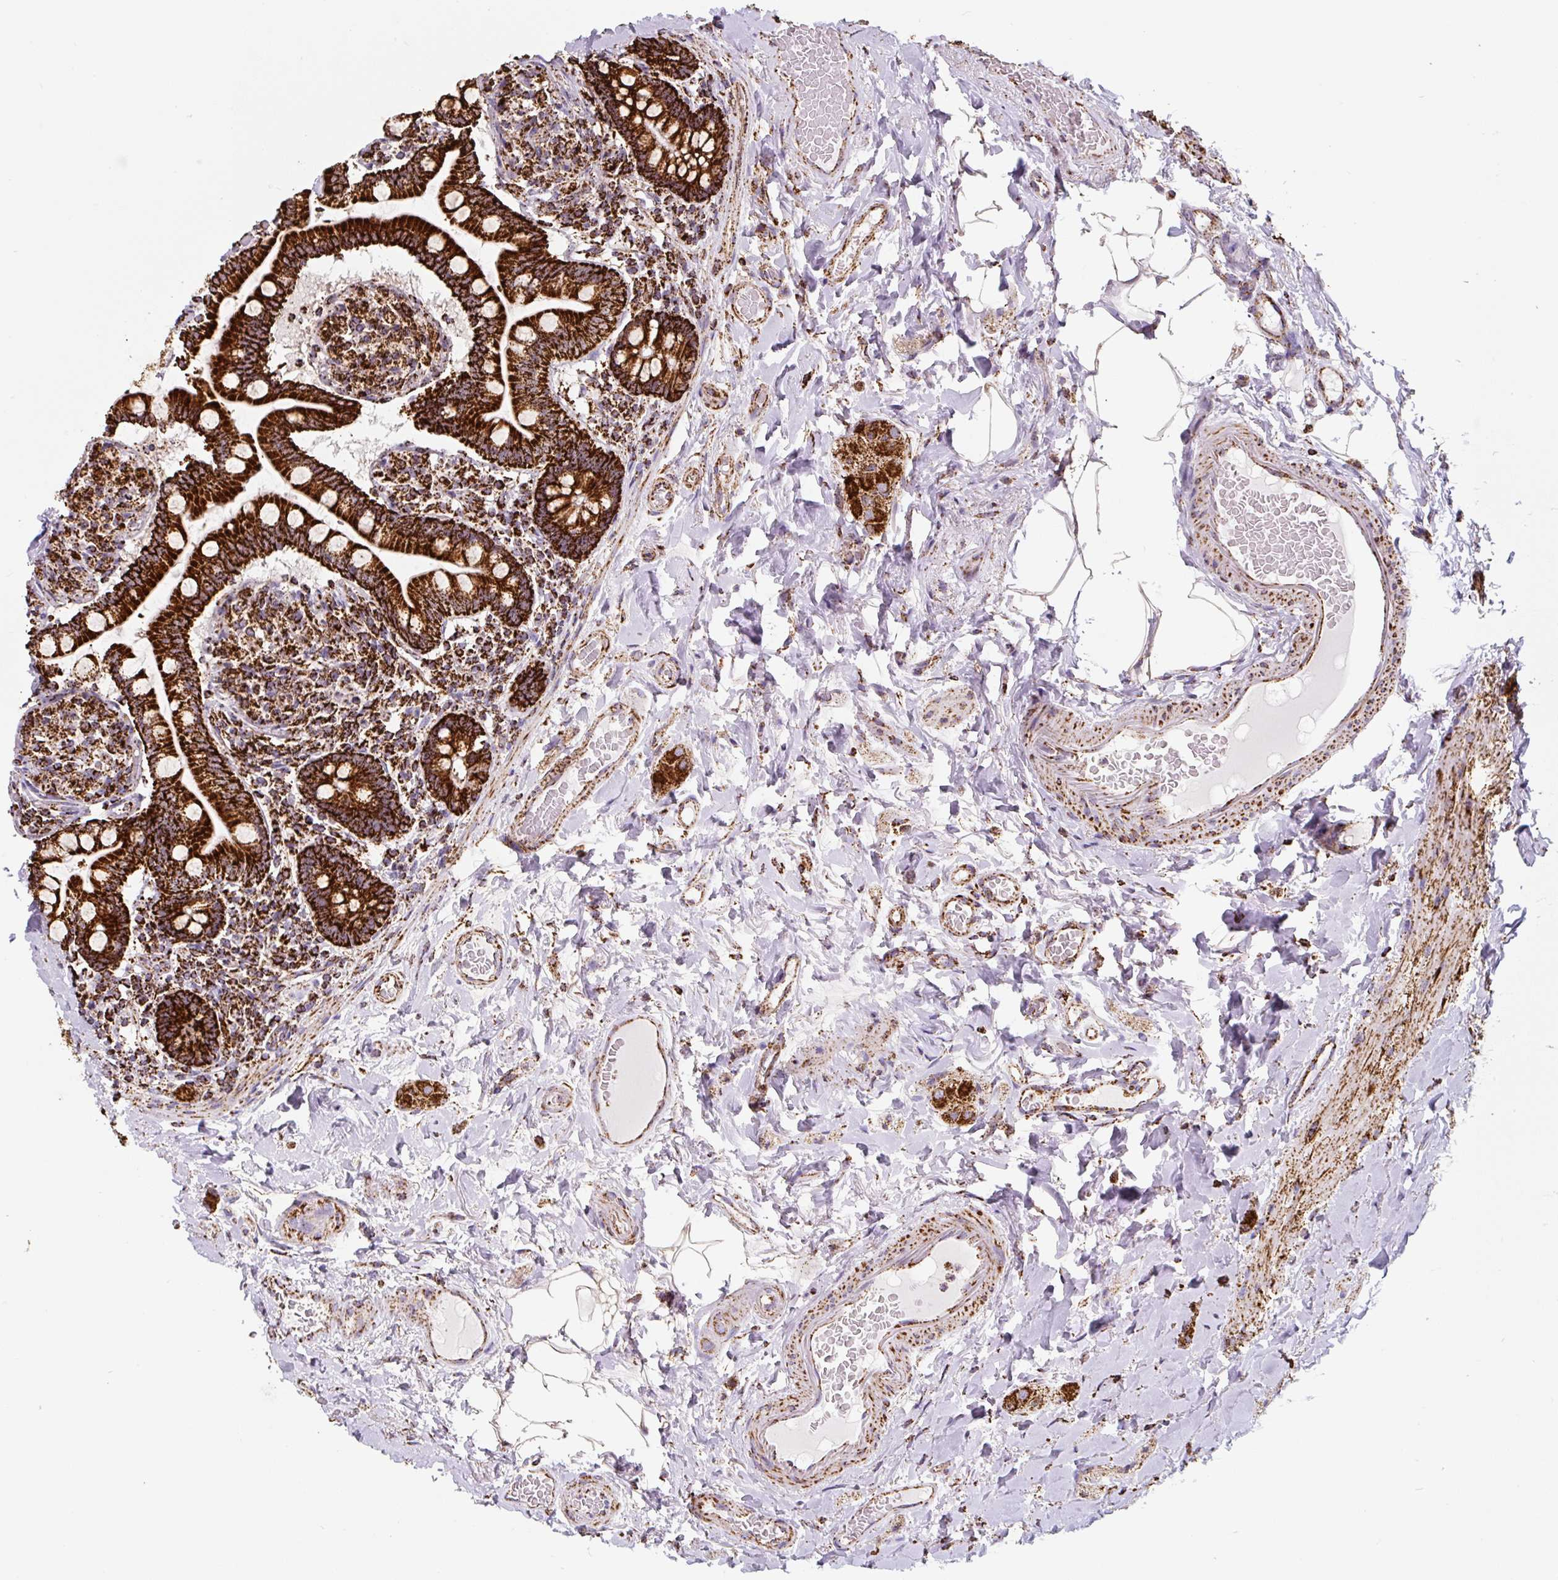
{"staining": {"intensity": "strong", "quantity": ">75%", "location": "cytoplasmic/membranous"}, "tissue": "small intestine", "cell_type": "Glandular cells", "image_type": "normal", "snomed": [{"axis": "morphology", "description": "Normal tissue, NOS"}, {"axis": "topography", "description": "Small intestine"}], "caption": "The image shows a brown stain indicating the presence of a protein in the cytoplasmic/membranous of glandular cells in small intestine. The staining is performed using DAB brown chromogen to label protein expression. The nuclei are counter-stained blue using hematoxylin.", "gene": "ATP5F1A", "patient": {"sex": "female", "age": 64}}